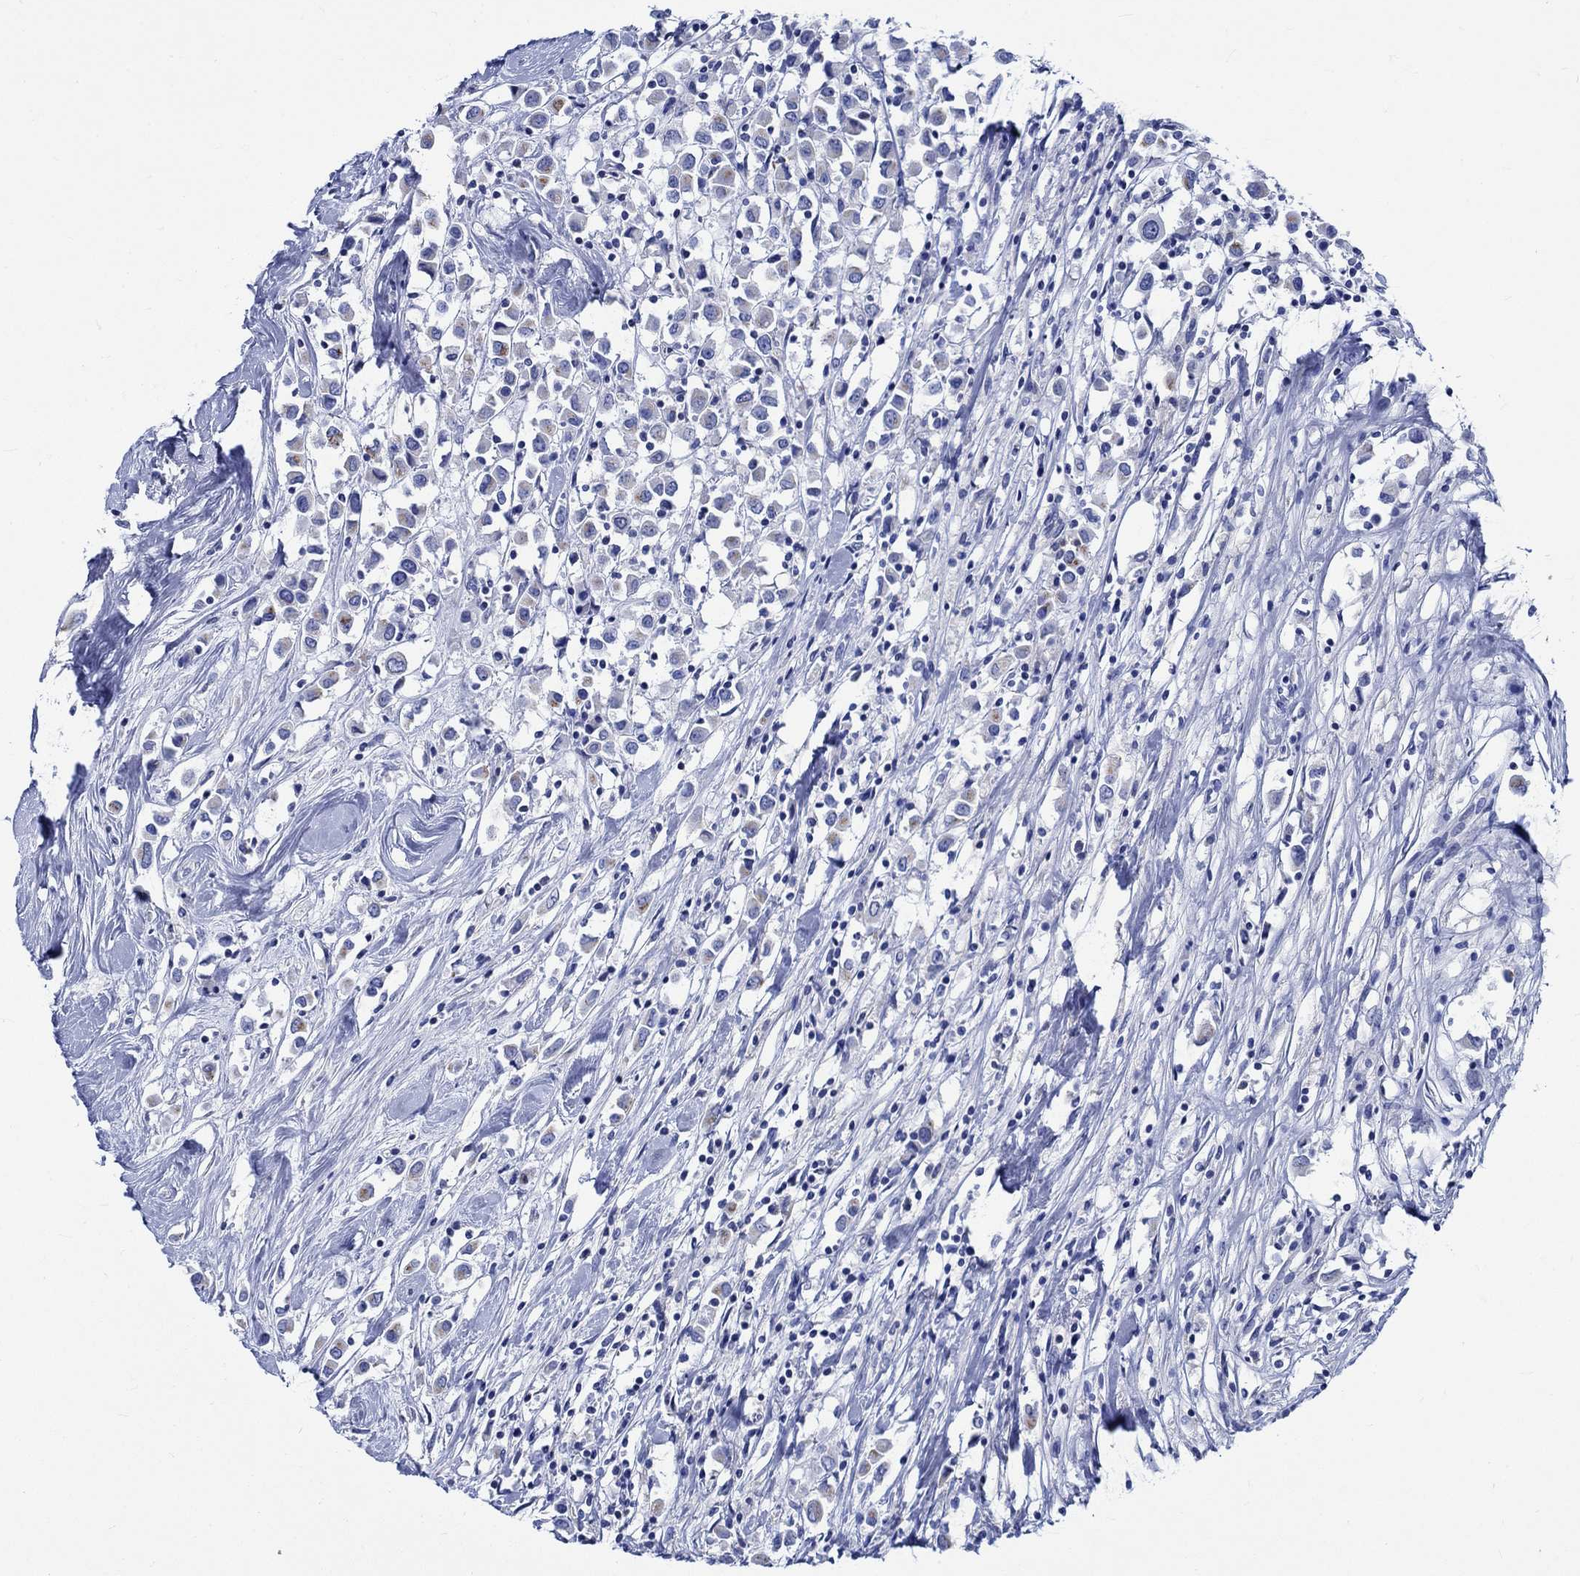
{"staining": {"intensity": "negative", "quantity": "none", "location": "none"}, "tissue": "breast cancer", "cell_type": "Tumor cells", "image_type": "cancer", "snomed": [{"axis": "morphology", "description": "Duct carcinoma"}, {"axis": "topography", "description": "Breast"}], "caption": "Immunohistochemistry (IHC) histopathology image of breast intraductal carcinoma stained for a protein (brown), which displays no positivity in tumor cells.", "gene": "PTPRN2", "patient": {"sex": "female", "age": 61}}